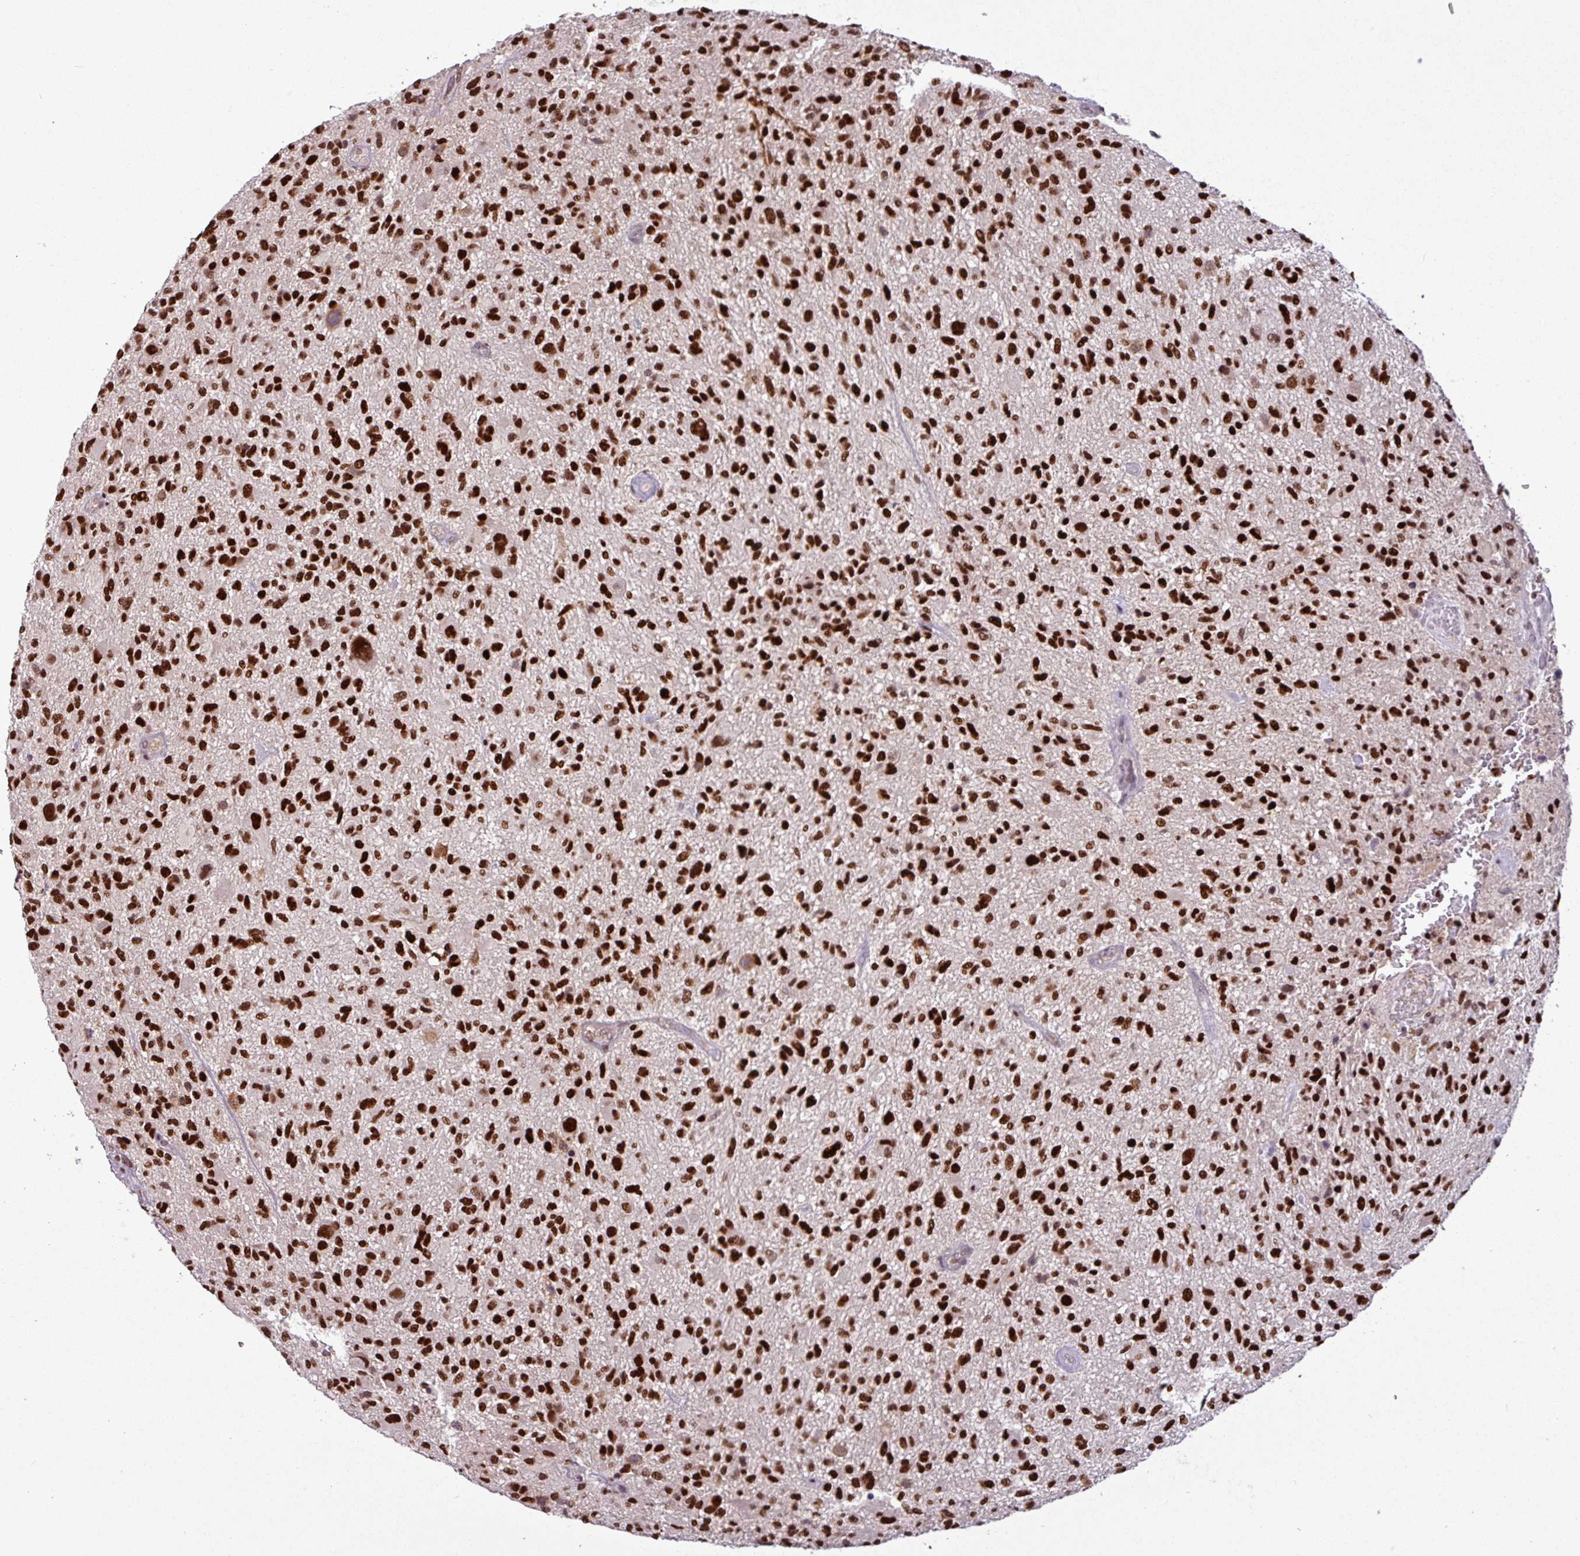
{"staining": {"intensity": "strong", "quantity": ">75%", "location": "nuclear"}, "tissue": "glioma", "cell_type": "Tumor cells", "image_type": "cancer", "snomed": [{"axis": "morphology", "description": "Glioma, malignant, High grade"}, {"axis": "topography", "description": "Brain"}], "caption": "Human malignant glioma (high-grade) stained for a protein (brown) exhibits strong nuclear positive staining in about >75% of tumor cells.", "gene": "IRF2BPL", "patient": {"sex": "male", "age": 47}}